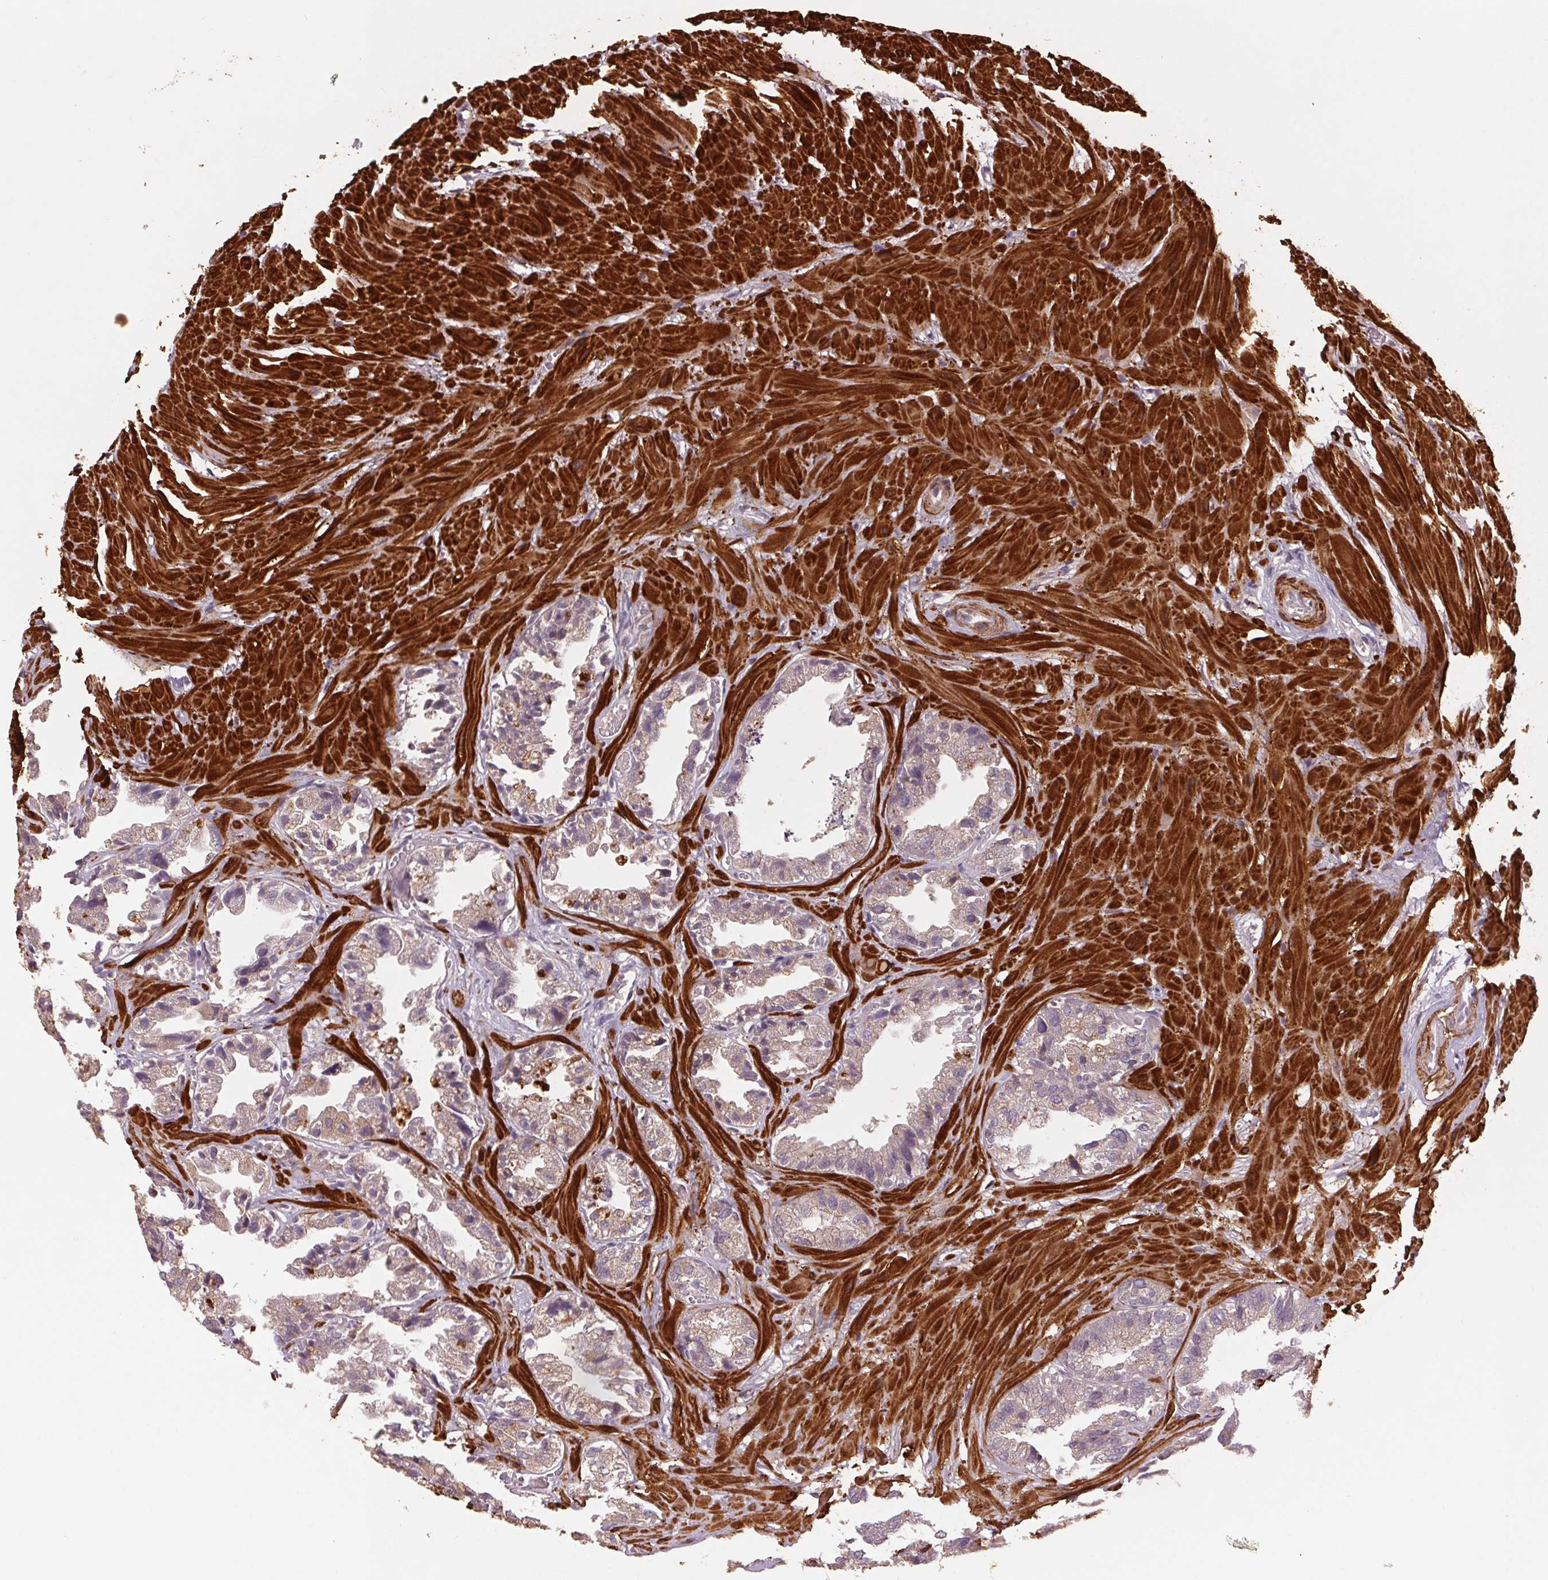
{"staining": {"intensity": "moderate", "quantity": "25%-75%", "location": "cytoplasmic/membranous"}, "tissue": "seminal vesicle", "cell_type": "Glandular cells", "image_type": "normal", "snomed": [{"axis": "morphology", "description": "Normal tissue, NOS"}, {"axis": "topography", "description": "Seminal veicle"}], "caption": "Brown immunohistochemical staining in benign seminal vesicle demonstrates moderate cytoplasmic/membranous positivity in about 25%-75% of glandular cells.", "gene": "SMLR1", "patient": {"sex": "male", "age": 57}}